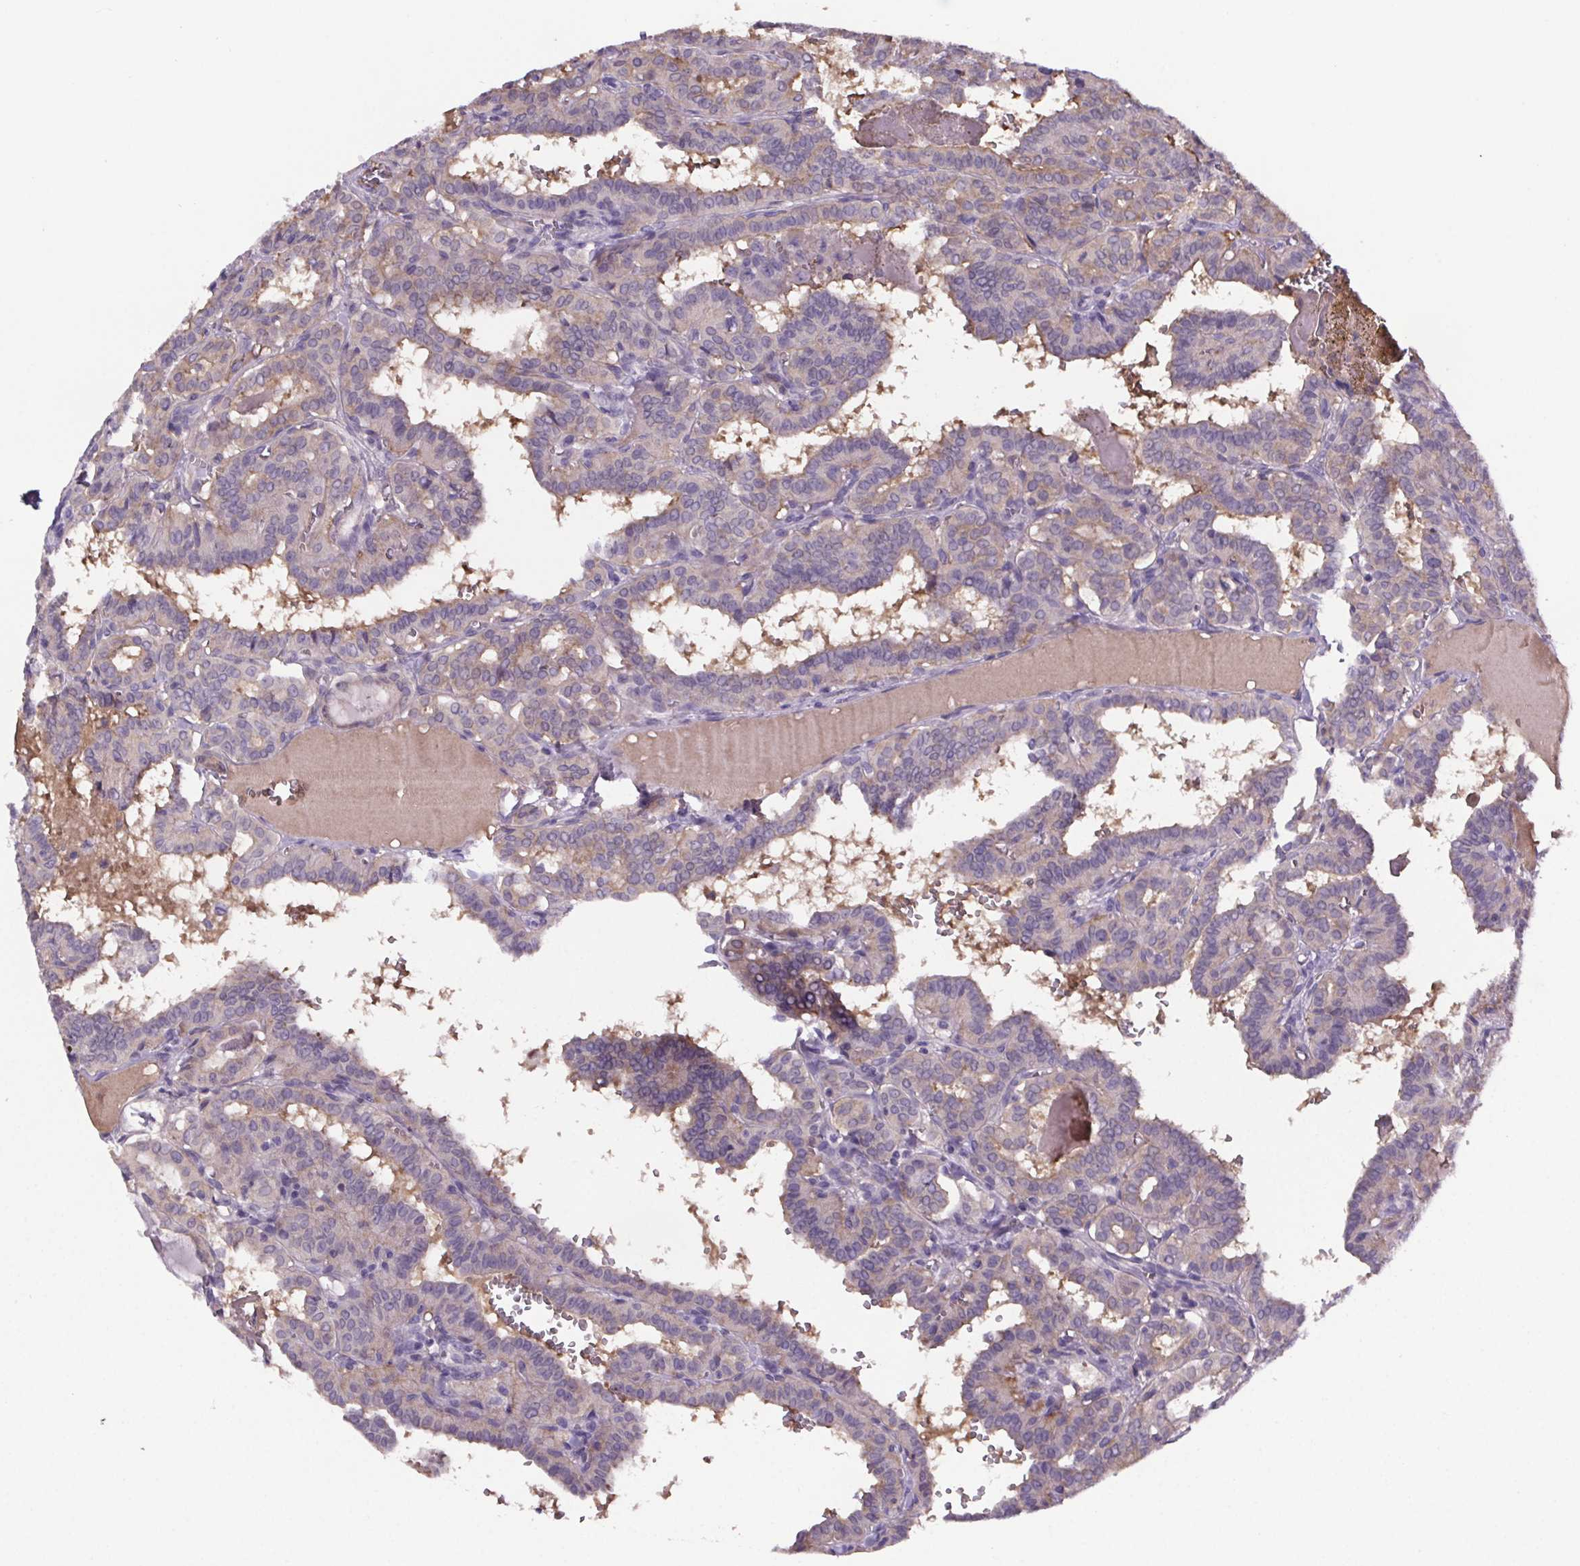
{"staining": {"intensity": "negative", "quantity": "none", "location": "none"}, "tissue": "thyroid cancer", "cell_type": "Tumor cells", "image_type": "cancer", "snomed": [{"axis": "morphology", "description": "Papillary adenocarcinoma, NOS"}, {"axis": "topography", "description": "Thyroid gland"}], "caption": "Tumor cells are negative for brown protein staining in thyroid papillary adenocarcinoma.", "gene": "CUBN", "patient": {"sex": "female", "age": 21}}